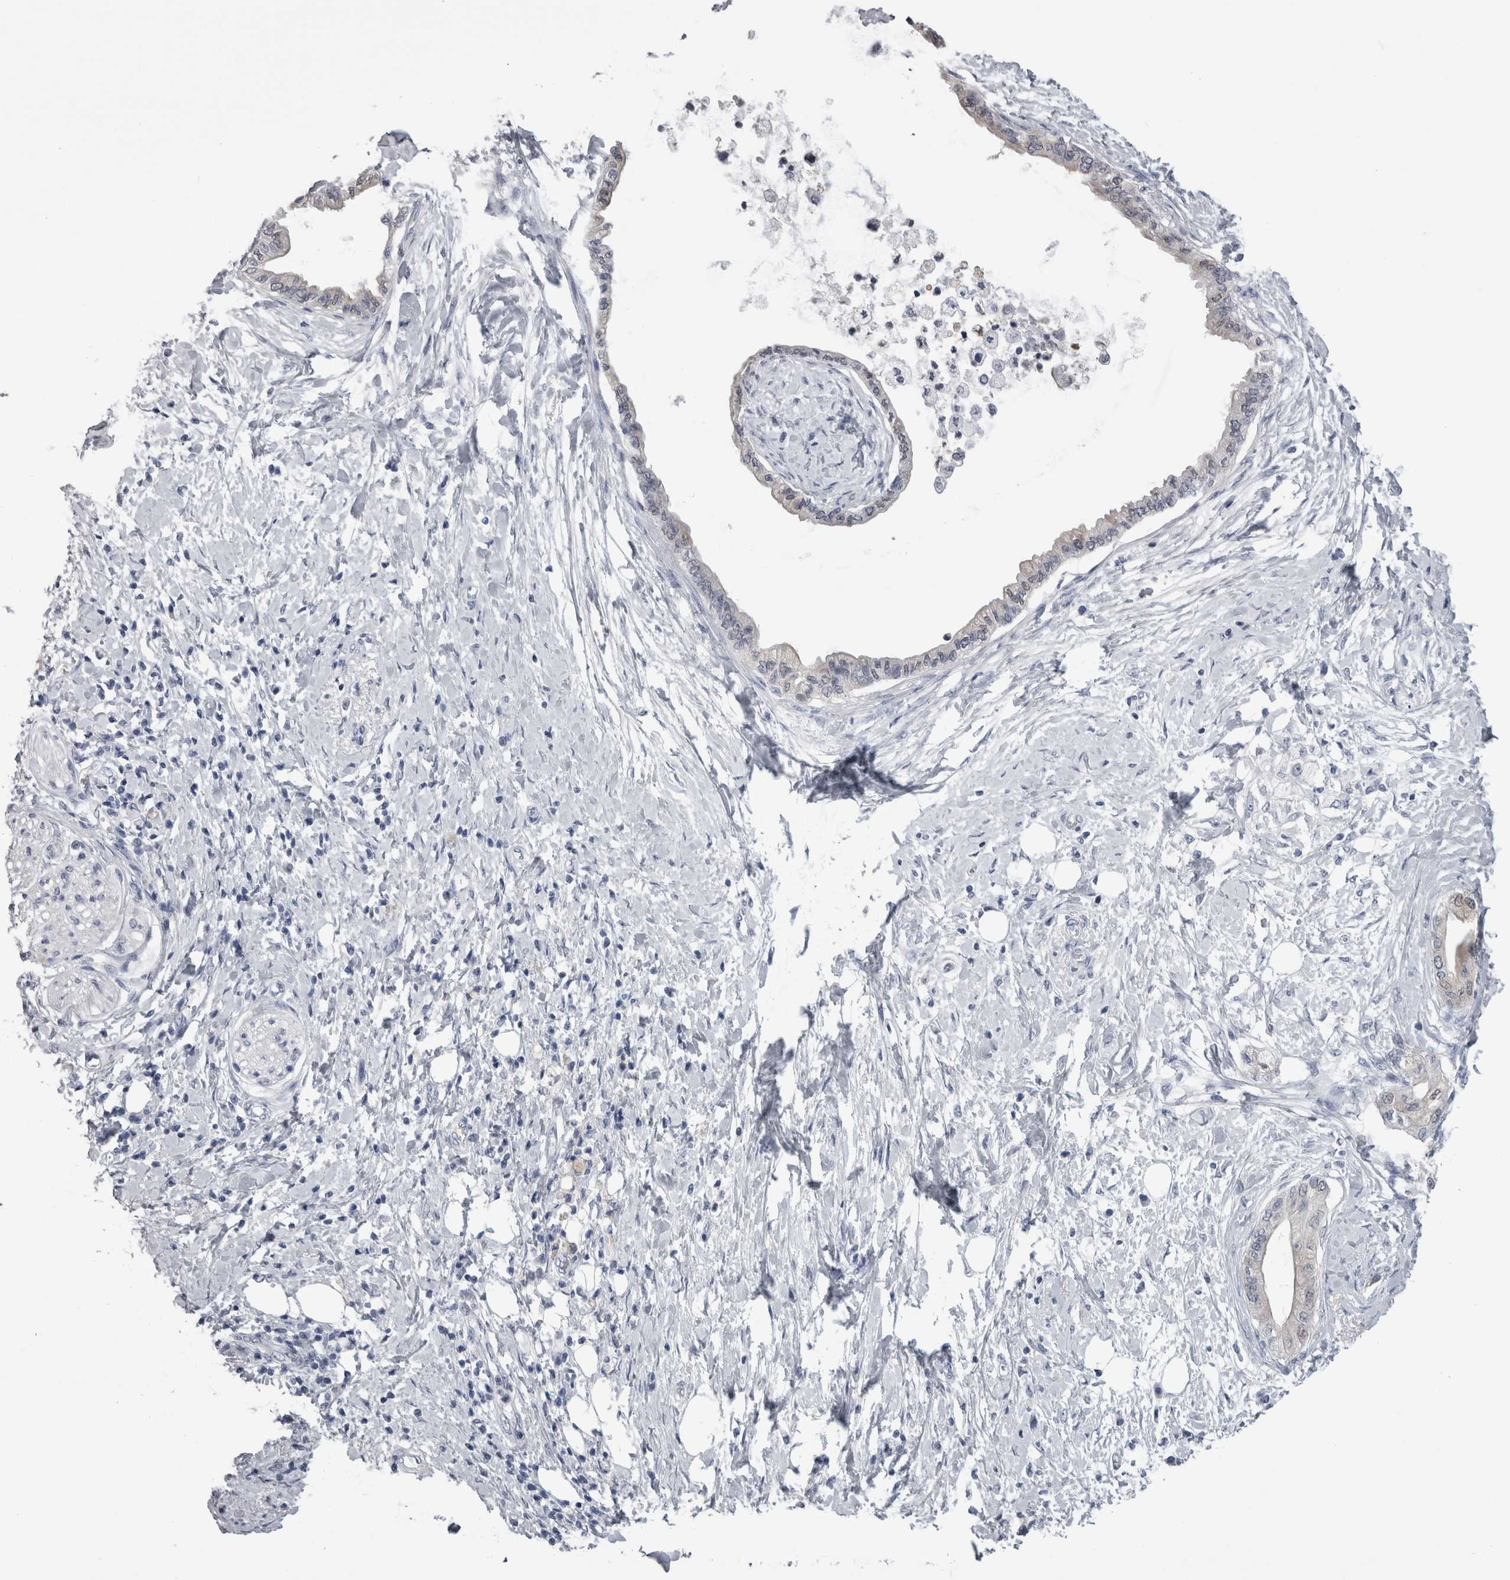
{"staining": {"intensity": "negative", "quantity": "none", "location": "none"}, "tissue": "pancreatic cancer", "cell_type": "Tumor cells", "image_type": "cancer", "snomed": [{"axis": "morphology", "description": "Normal tissue, NOS"}, {"axis": "morphology", "description": "Adenocarcinoma, NOS"}, {"axis": "topography", "description": "Pancreas"}, {"axis": "topography", "description": "Duodenum"}], "caption": "Pancreatic cancer (adenocarcinoma) stained for a protein using IHC demonstrates no expression tumor cells.", "gene": "ALDH8A1", "patient": {"sex": "female", "age": 60}}